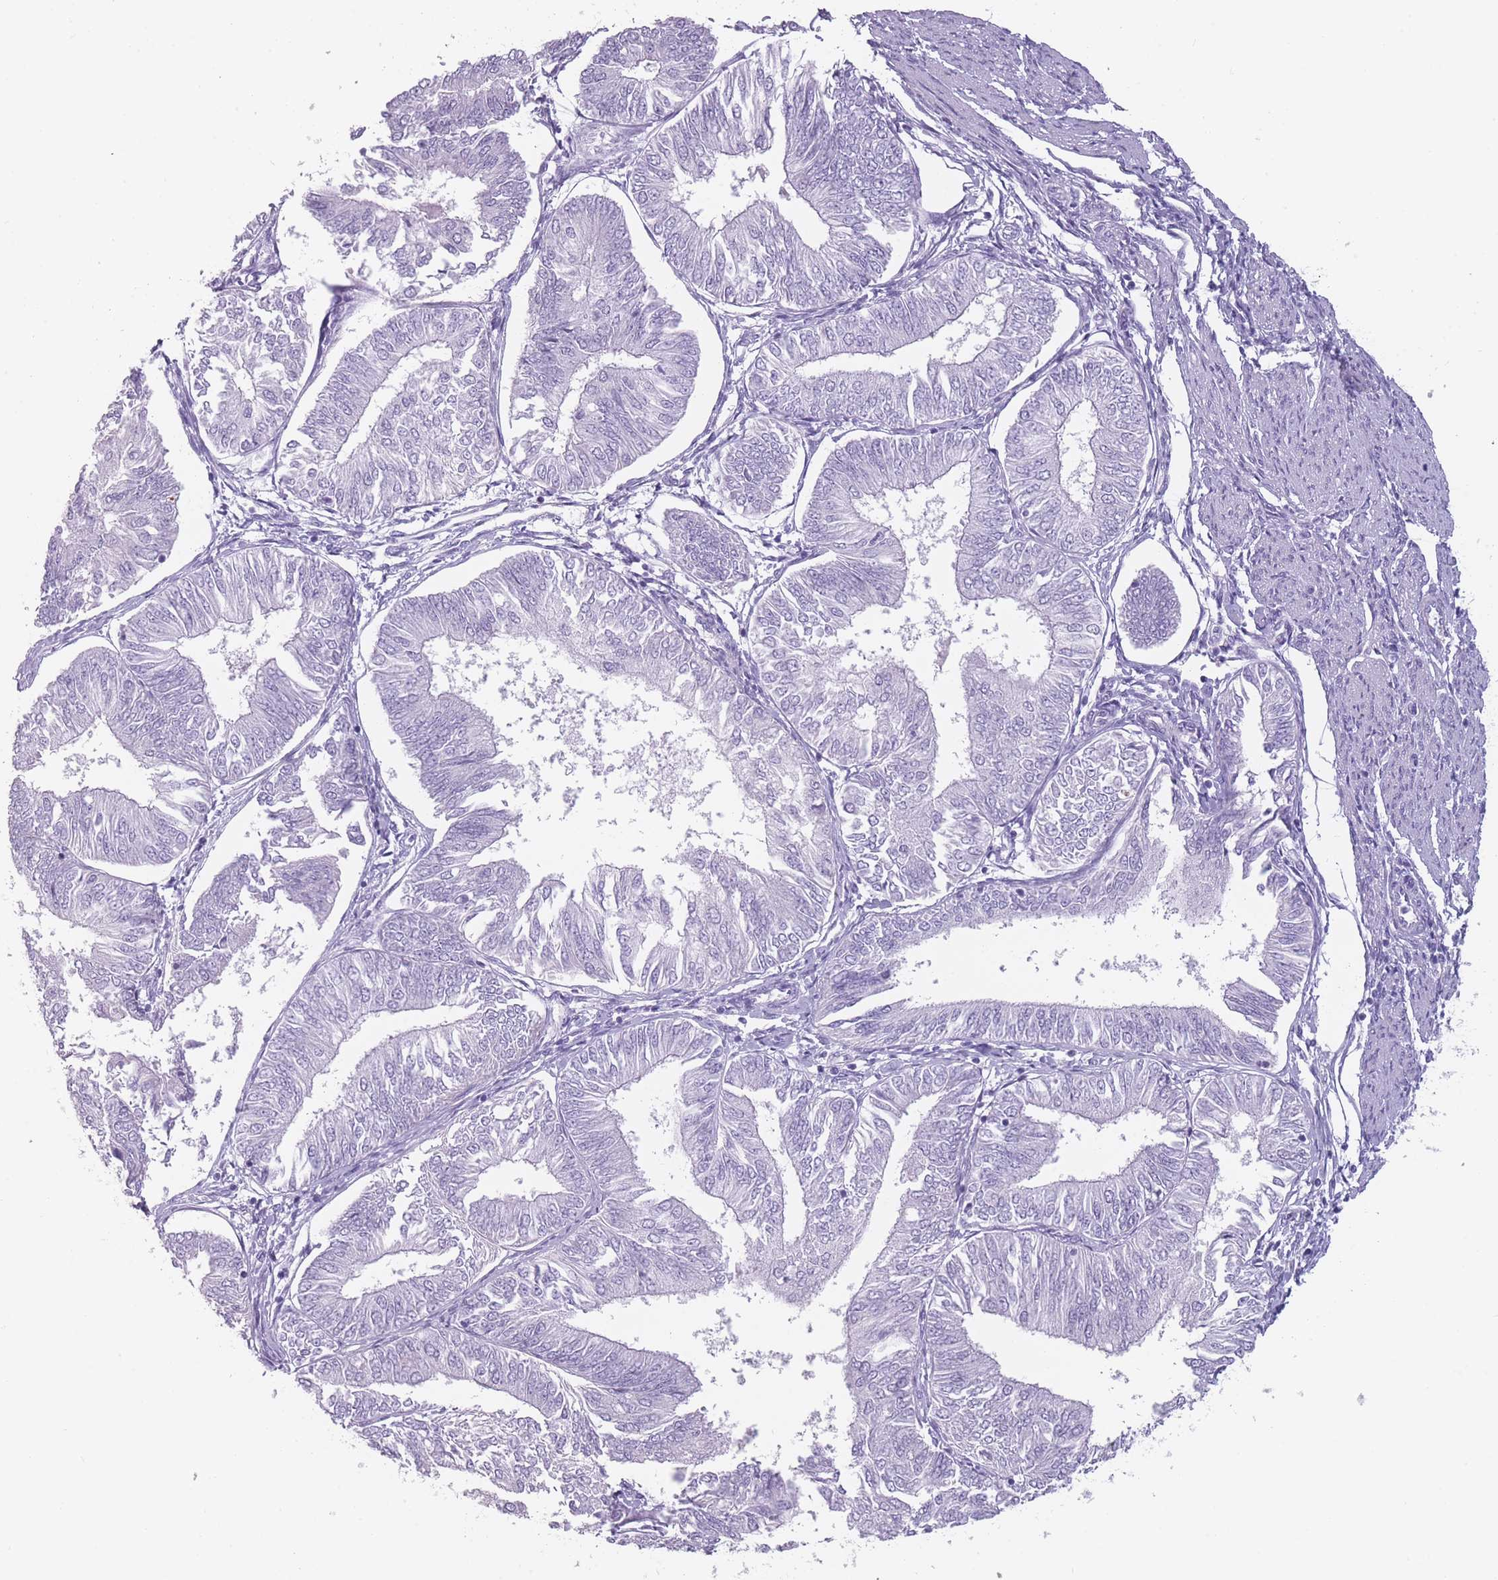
{"staining": {"intensity": "negative", "quantity": "none", "location": "none"}, "tissue": "endometrial cancer", "cell_type": "Tumor cells", "image_type": "cancer", "snomed": [{"axis": "morphology", "description": "Adenocarcinoma, NOS"}, {"axis": "topography", "description": "Endometrium"}], "caption": "This micrograph is of endometrial cancer (adenocarcinoma) stained with immunohistochemistry (IHC) to label a protein in brown with the nuclei are counter-stained blue. There is no expression in tumor cells.", "gene": "PPFIA3", "patient": {"sex": "female", "age": 58}}